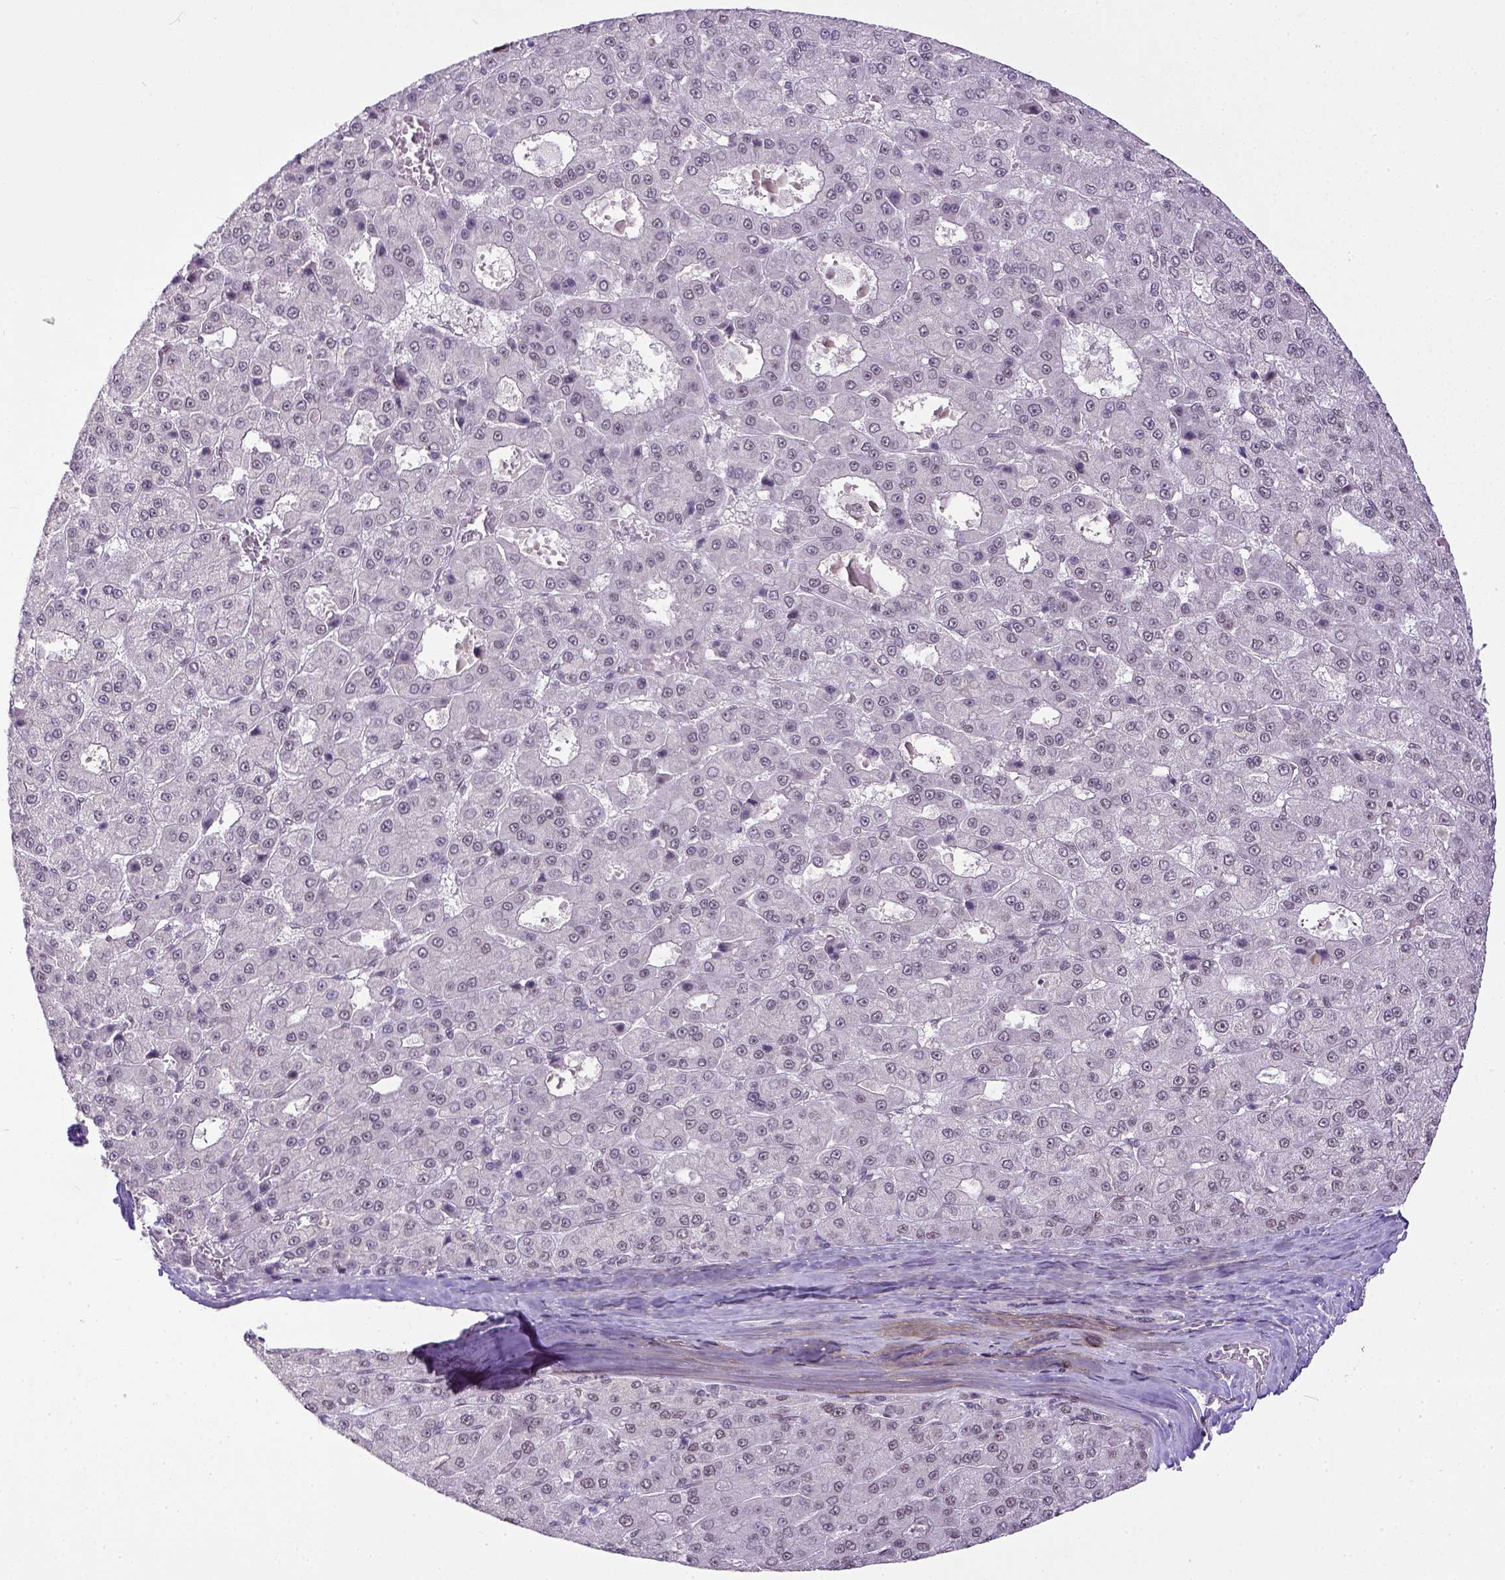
{"staining": {"intensity": "negative", "quantity": "none", "location": "none"}, "tissue": "liver cancer", "cell_type": "Tumor cells", "image_type": "cancer", "snomed": [{"axis": "morphology", "description": "Carcinoma, Hepatocellular, NOS"}, {"axis": "topography", "description": "Liver"}], "caption": "This is an immunohistochemistry photomicrograph of liver cancer (hepatocellular carcinoma). There is no positivity in tumor cells.", "gene": "ERCC1", "patient": {"sex": "male", "age": 70}}